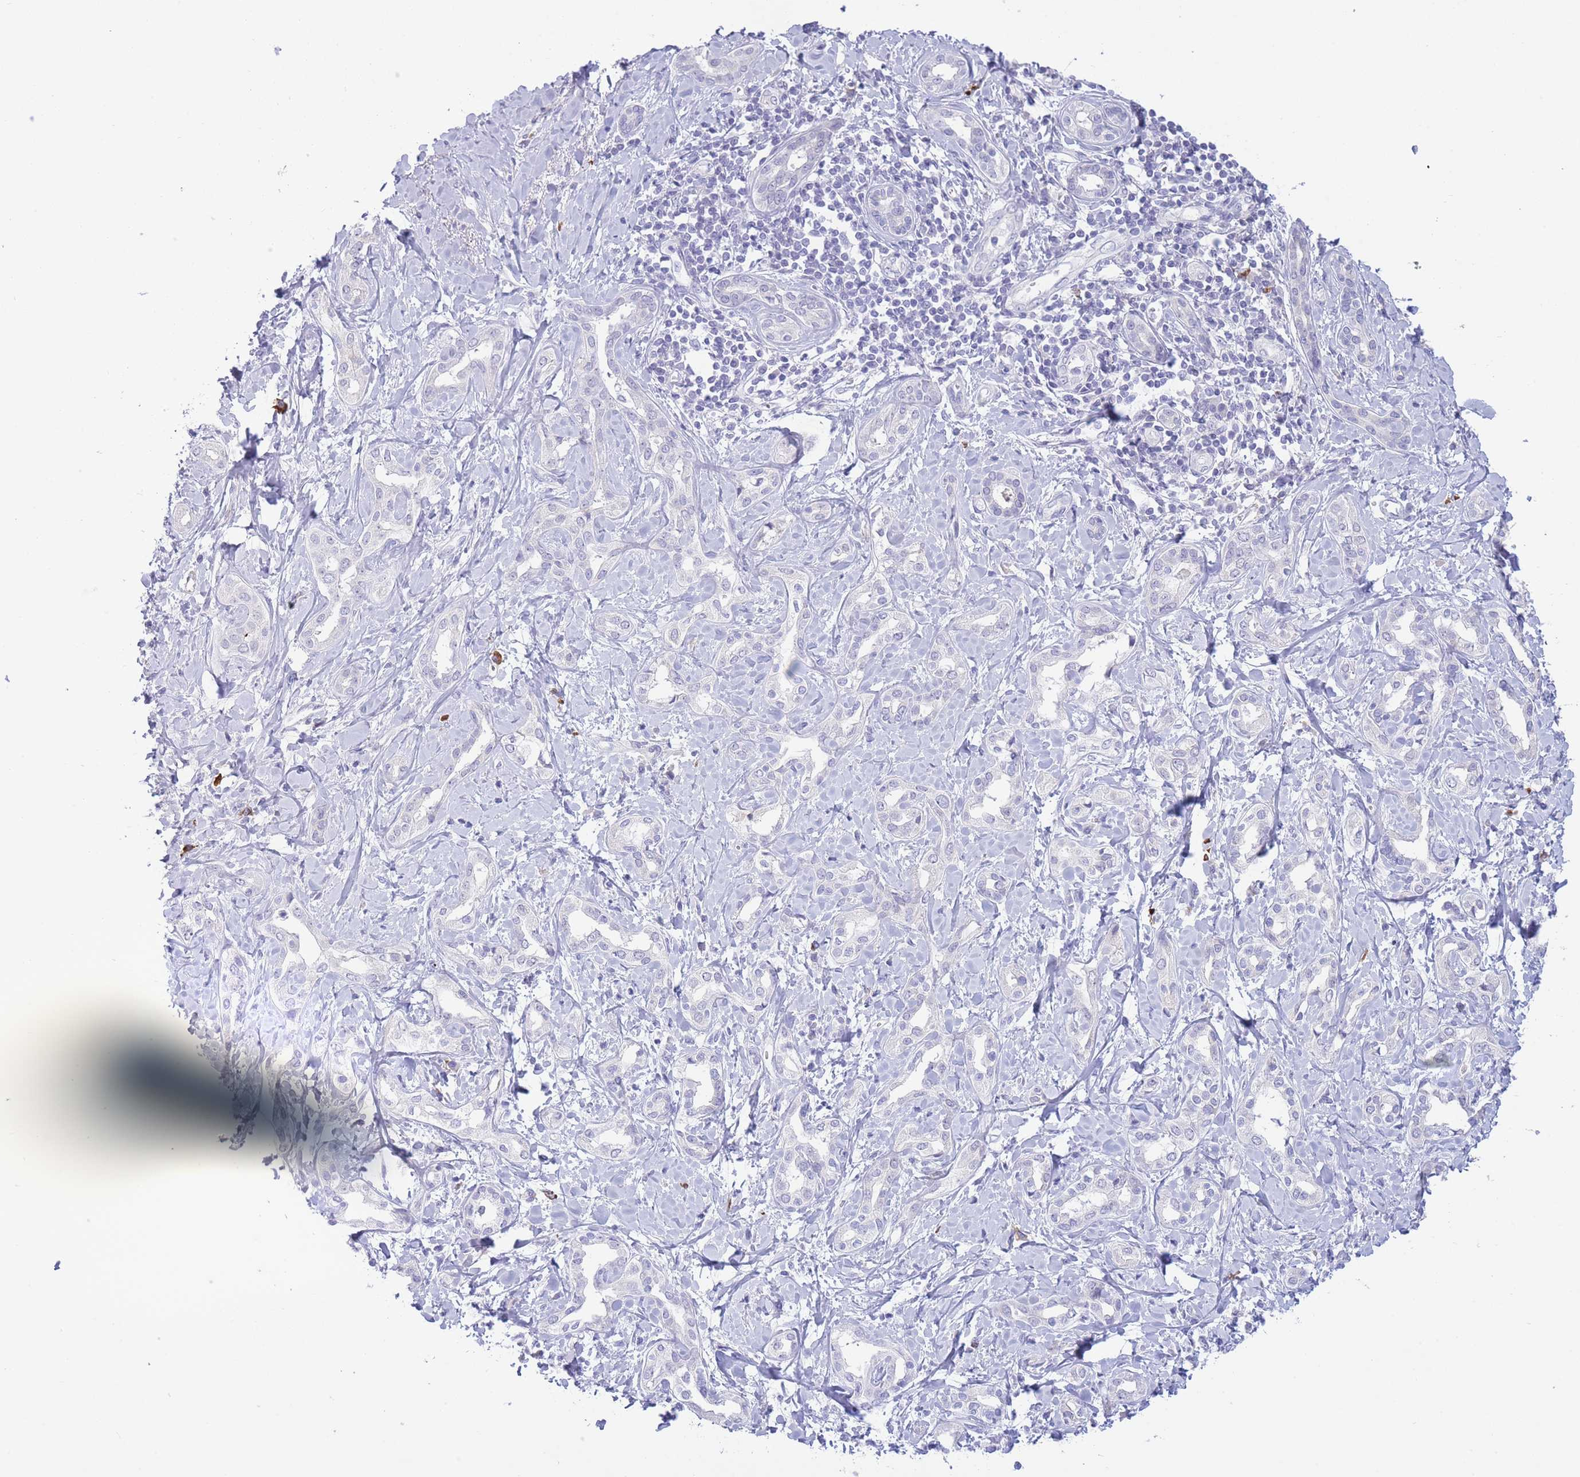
{"staining": {"intensity": "negative", "quantity": "none", "location": "none"}, "tissue": "liver cancer", "cell_type": "Tumor cells", "image_type": "cancer", "snomed": [{"axis": "morphology", "description": "Cholangiocarcinoma"}, {"axis": "topography", "description": "Liver"}], "caption": "Liver cancer (cholangiocarcinoma) stained for a protein using IHC shows no positivity tumor cells.", "gene": "ASAP3", "patient": {"sex": "female", "age": 77}}